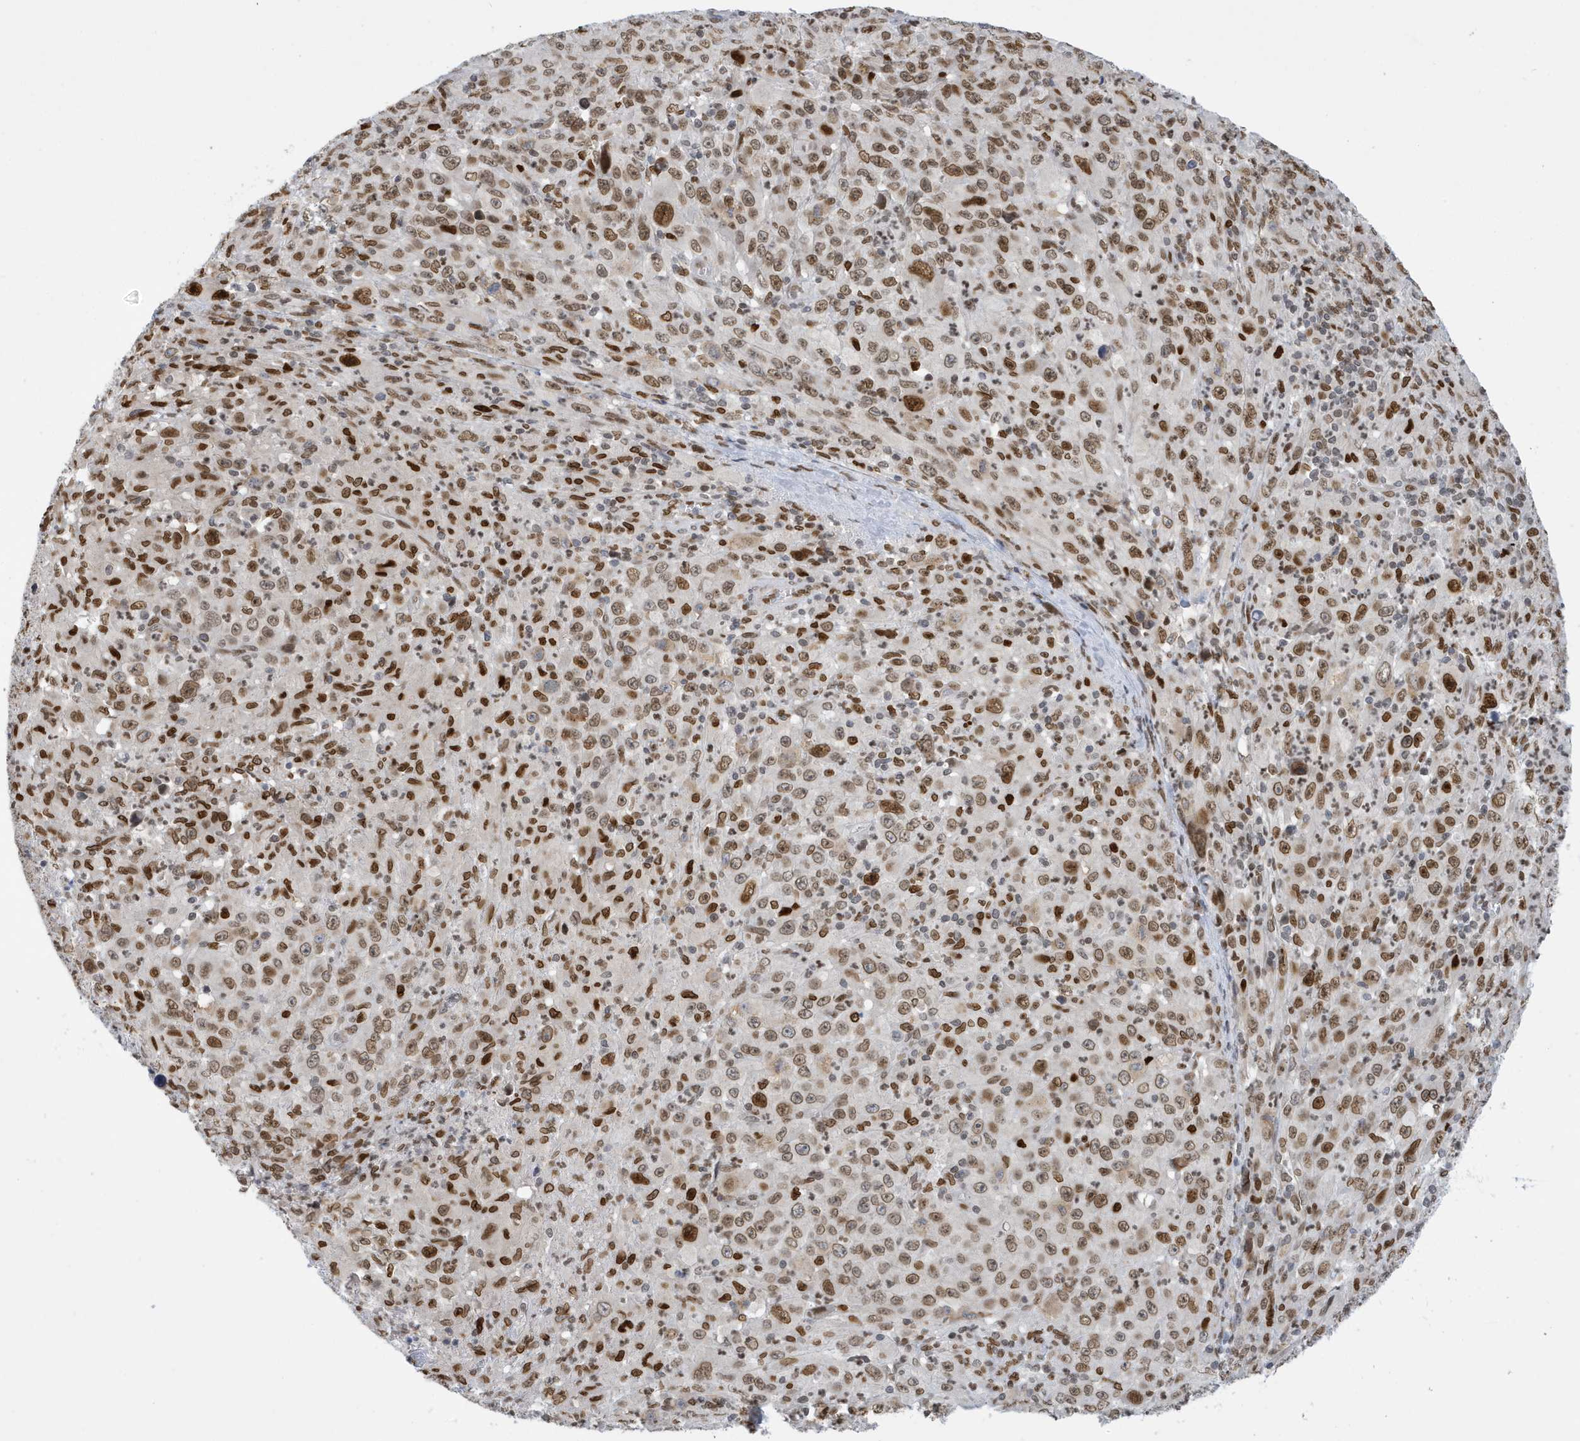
{"staining": {"intensity": "moderate", "quantity": ">75%", "location": "nuclear"}, "tissue": "melanoma", "cell_type": "Tumor cells", "image_type": "cancer", "snomed": [{"axis": "morphology", "description": "Malignant melanoma, Metastatic site"}, {"axis": "topography", "description": "Skin"}], "caption": "This photomicrograph exhibits immunohistochemistry (IHC) staining of melanoma, with medium moderate nuclear expression in approximately >75% of tumor cells.", "gene": "PCYT1A", "patient": {"sex": "female", "age": 56}}